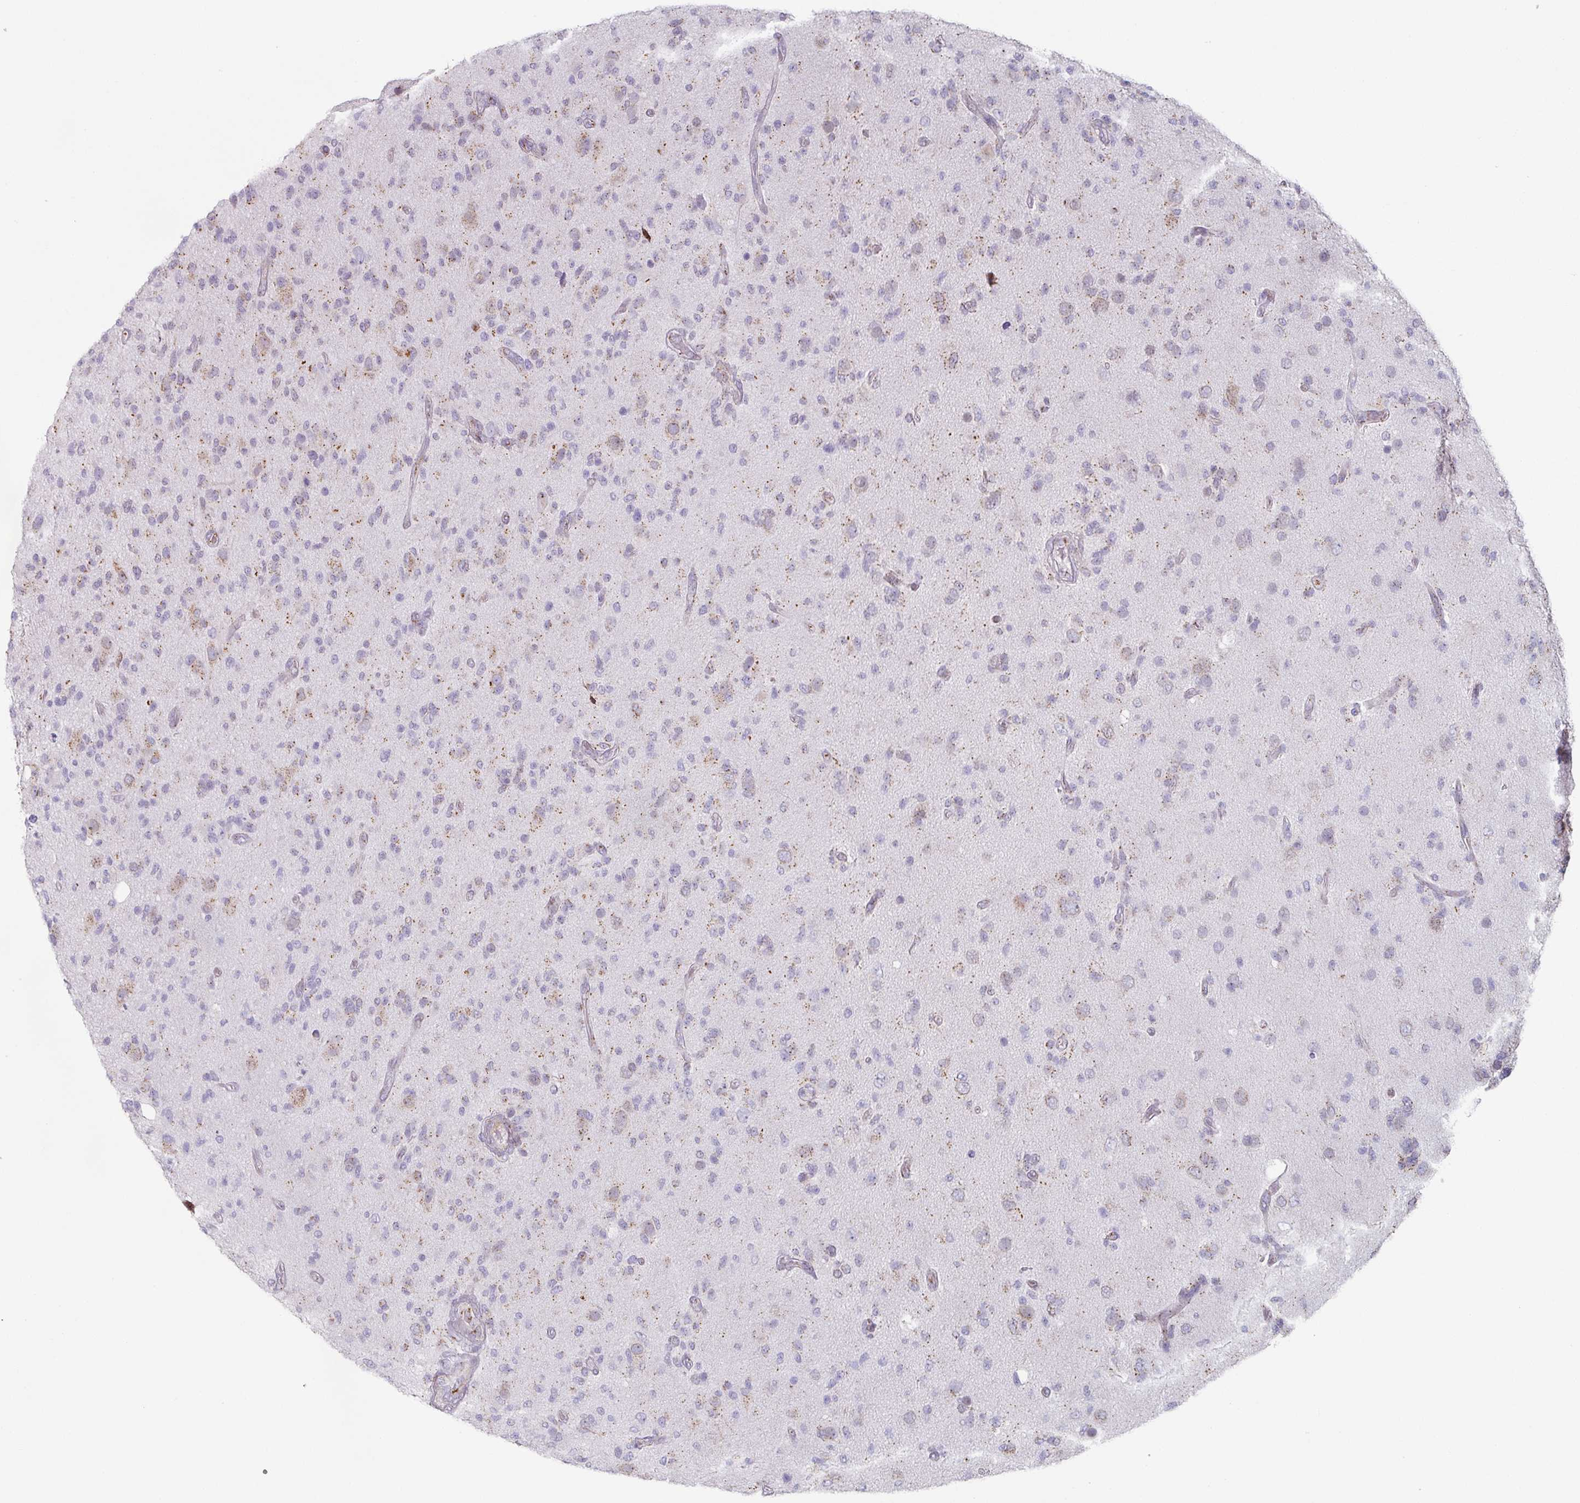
{"staining": {"intensity": "weak", "quantity": "<25%", "location": "cytoplasmic/membranous"}, "tissue": "glioma", "cell_type": "Tumor cells", "image_type": "cancer", "snomed": [{"axis": "morphology", "description": "Glioma, malignant, High grade"}, {"axis": "topography", "description": "Brain"}], "caption": "Photomicrograph shows no significant protein positivity in tumor cells of glioma.", "gene": "CCDC85B", "patient": {"sex": "female", "age": 67}}